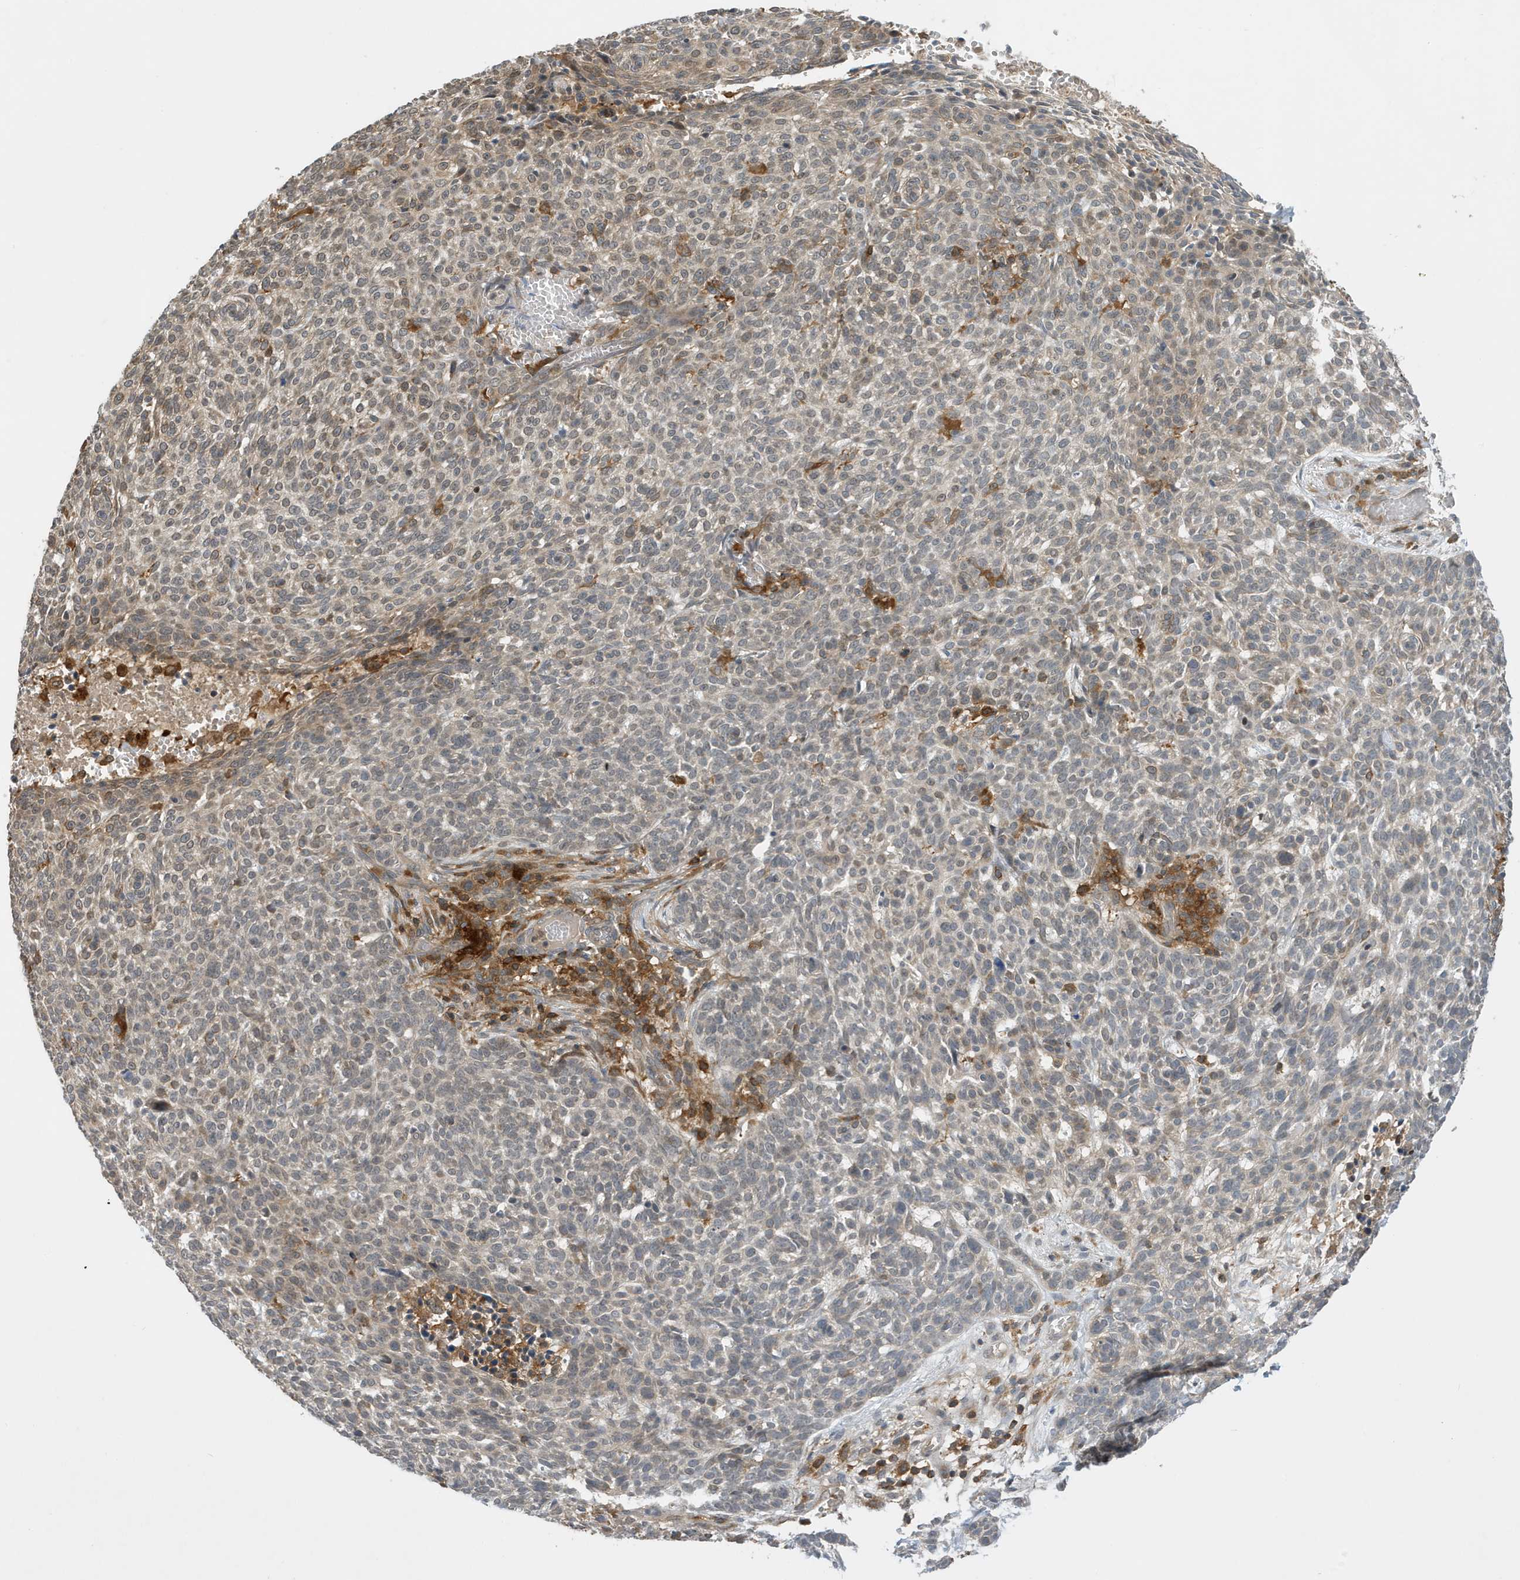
{"staining": {"intensity": "negative", "quantity": "none", "location": "none"}, "tissue": "skin cancer", "cell_type": "Tumor cells", "image_type": "cancer", "snomed": [{"axis": "morphology", "description": "Basal cell carcinoma"}, {"axis": "topography", "description": "Skin"}], "caption": "This is an immunohistochemistry micrograph of skin cancer (basal cell carcinoma). There is no staining in tumor cells.", "gene": "NSUN3", "patient": {"sex": "male", "age": 85}}